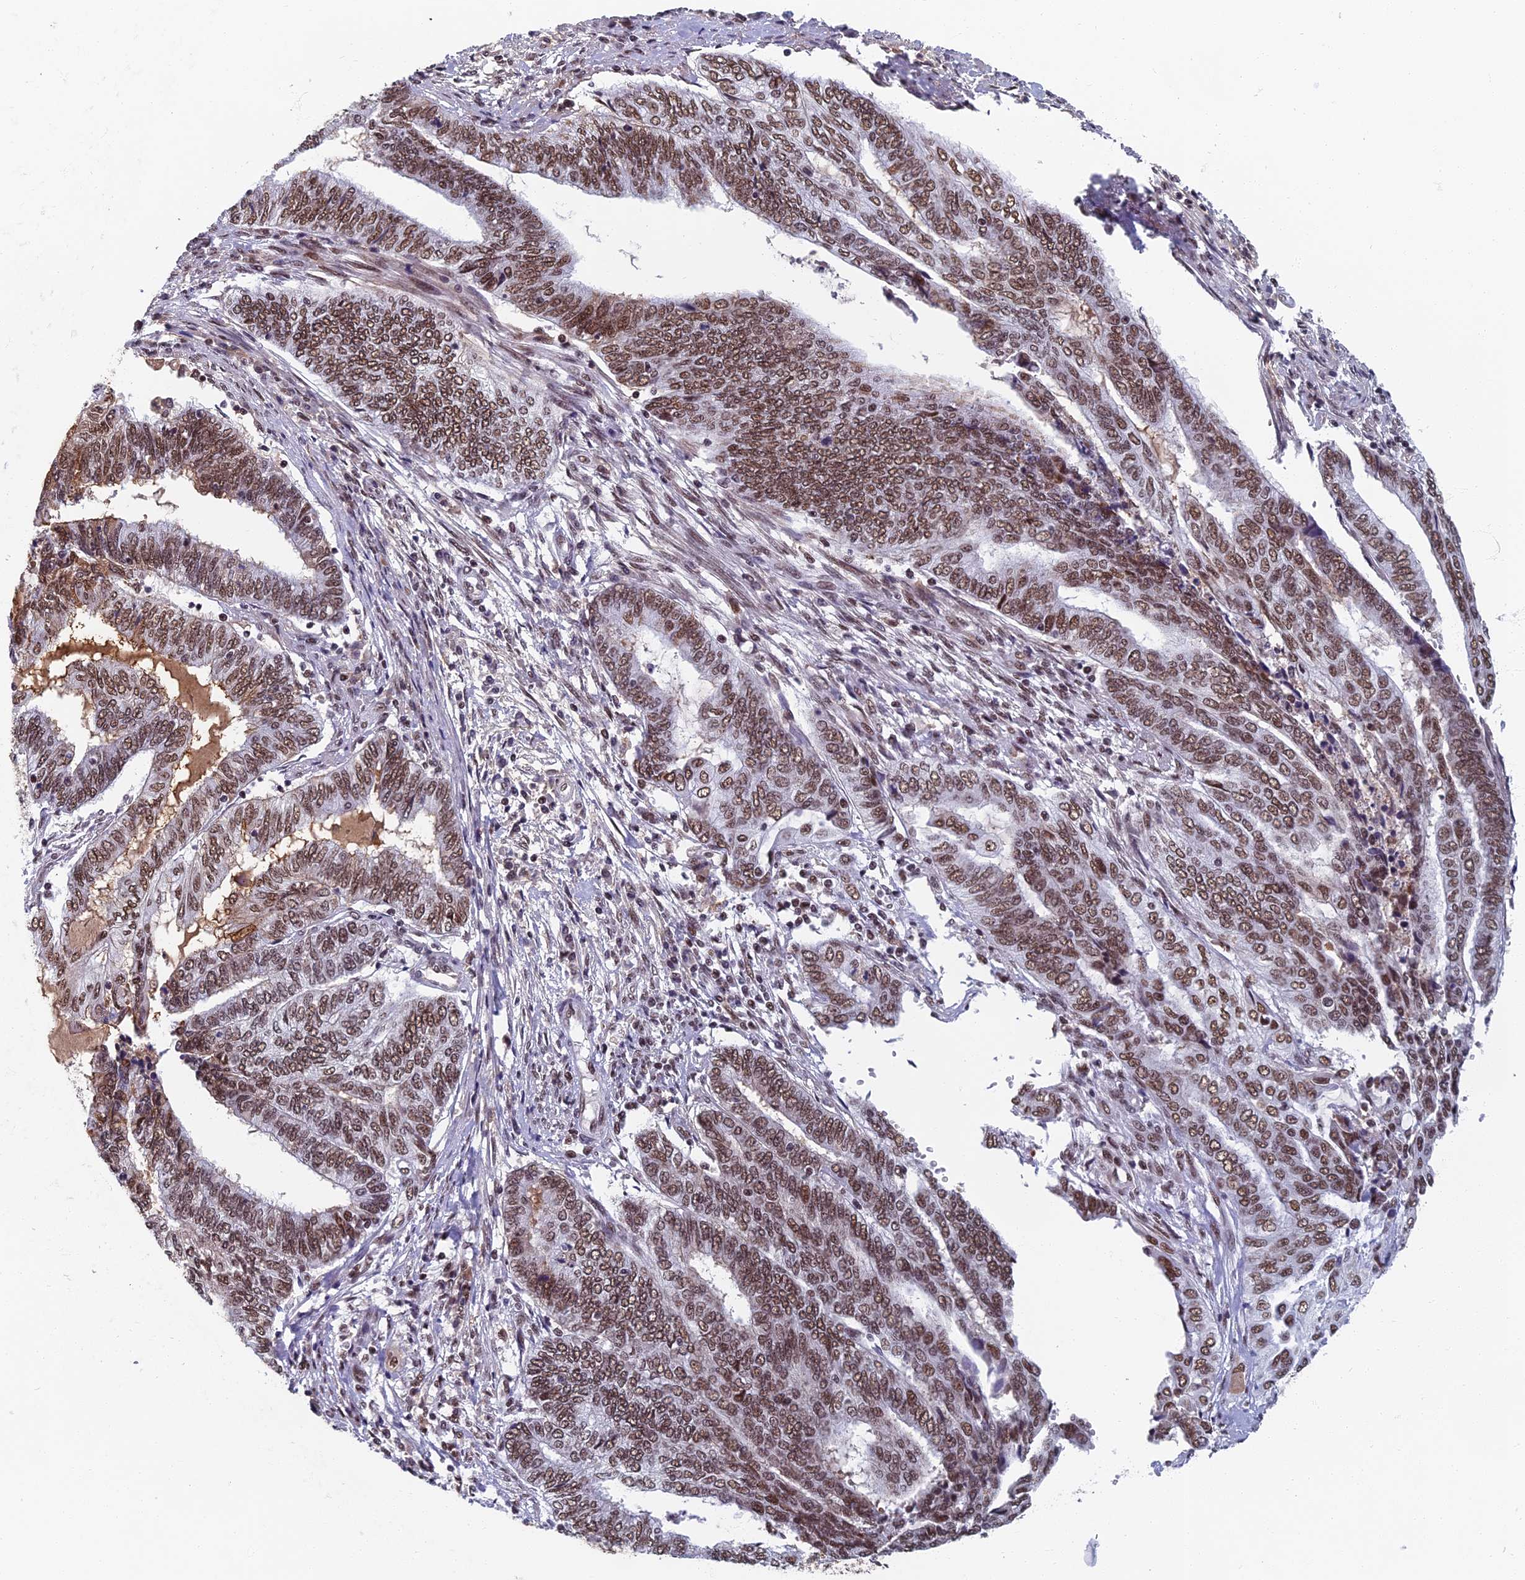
{"staining": {"intensity": "strong", "quantity": ">75%", "location": "nuclear"}, "tissue": "endometrial cancer", "cell_type": "Tumor cells", "image_type": "cancer", "snomed": [{"axis": "morphology", "description": "Adenocarcinoma, NOS"}, {"axis": "topography", "description": "Uterus"}, {"axis": "topography", "description": "Endometrium"}], "caption": "Immunohistochemistry (IHC) of endometrial cancer reveals high levels of strong nuclear staining in about >75% of tumor cells.", "gene": "TAF13", "patient": {"sex": "female", "age": 70}}